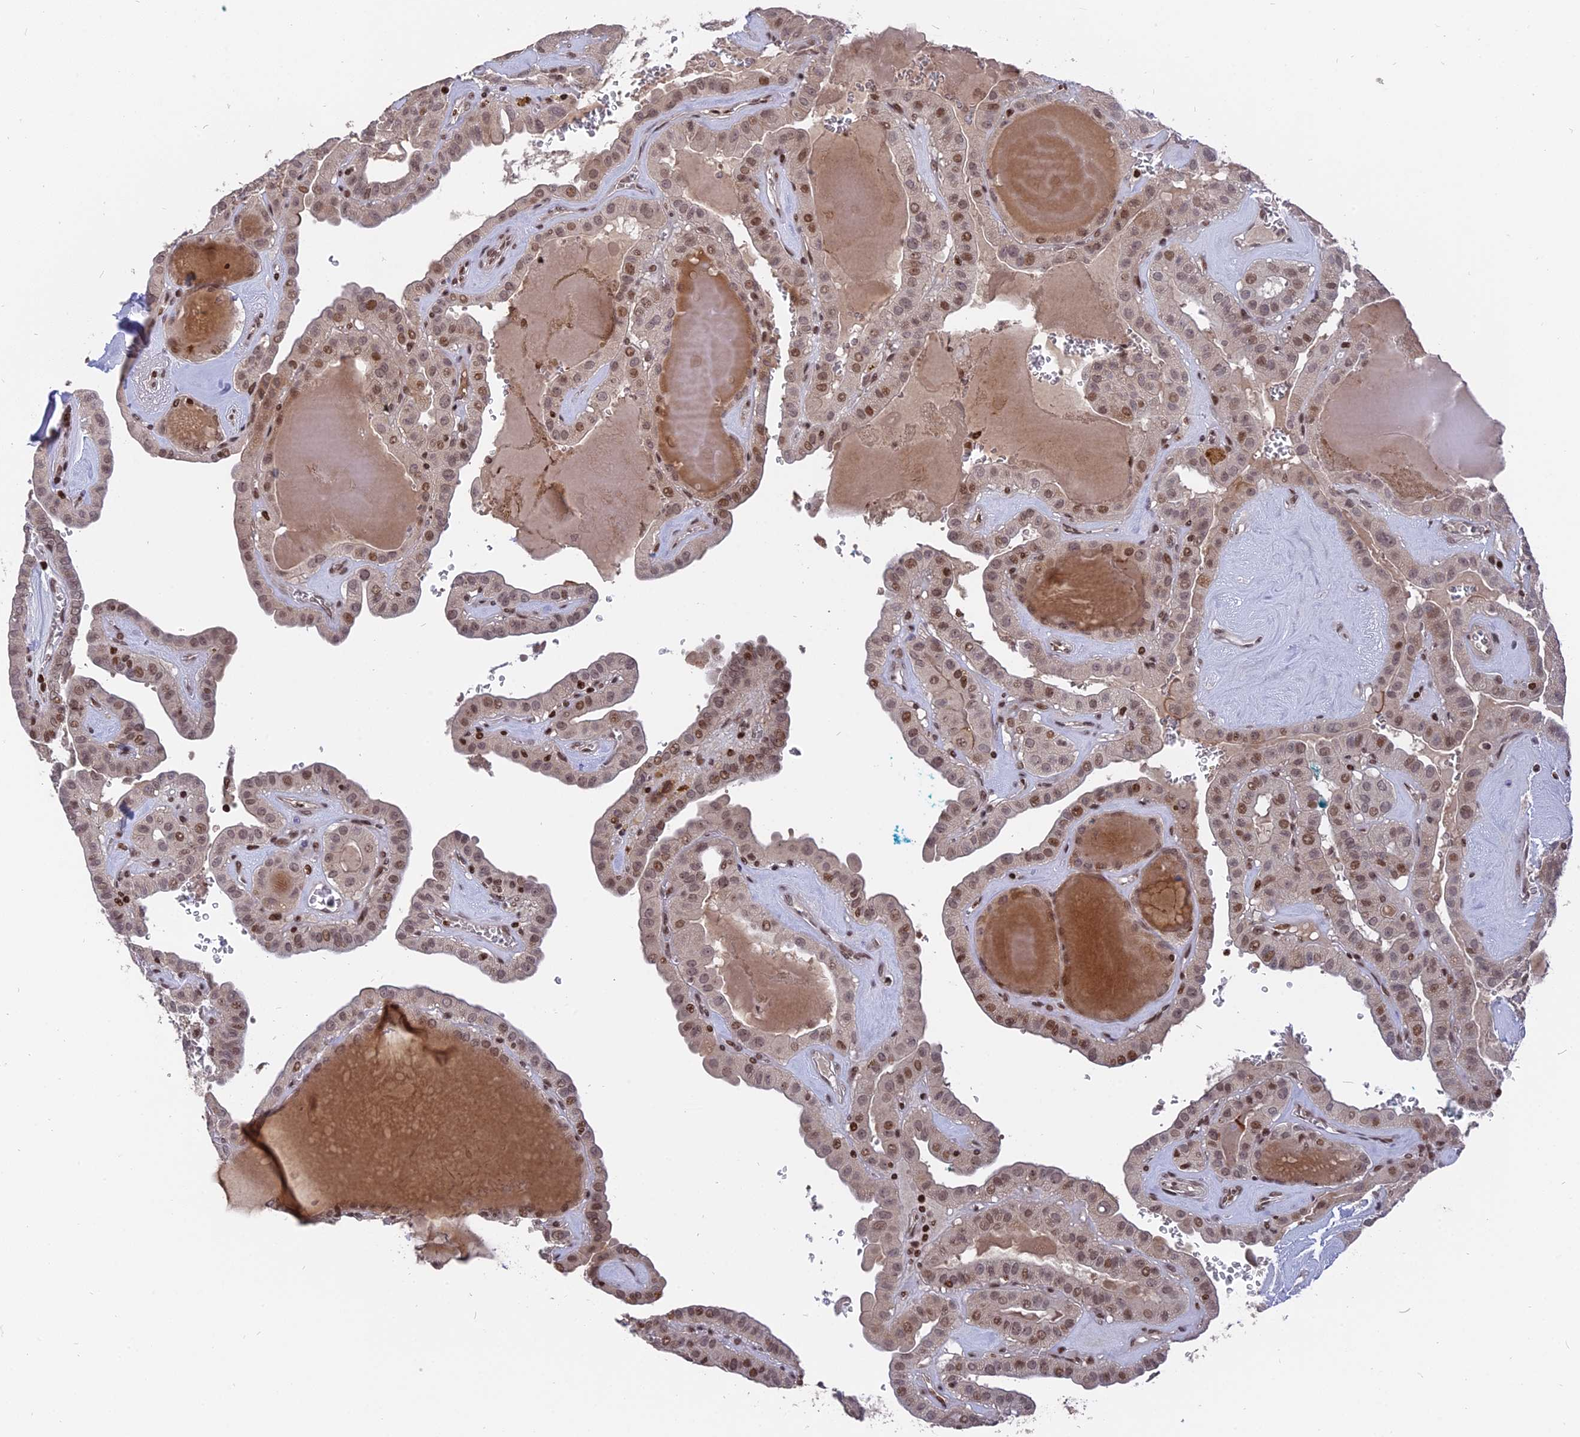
{"staining": {"intensity": "moderate", "quantity": ">75%", "location": "nuclear"}, "tissue": "thyroid cancer", "cell_type": "Tumor cells", "image_type": "cancer", "snomed": [{"axis": "morphology", "description": "Papillary adenocarcinoma, NOS"}, {"axis": "topography", "description": "Thyroid gland"}], "caption": "This image displays immunohistochemistry staining of thyroid cancer (papillary adenocarcinoma), with medium moderate nuclear expression in approximately >75% of tumor cells.", "gene": "NR1H3", "patient": {"sex": "male", "age": 52}}